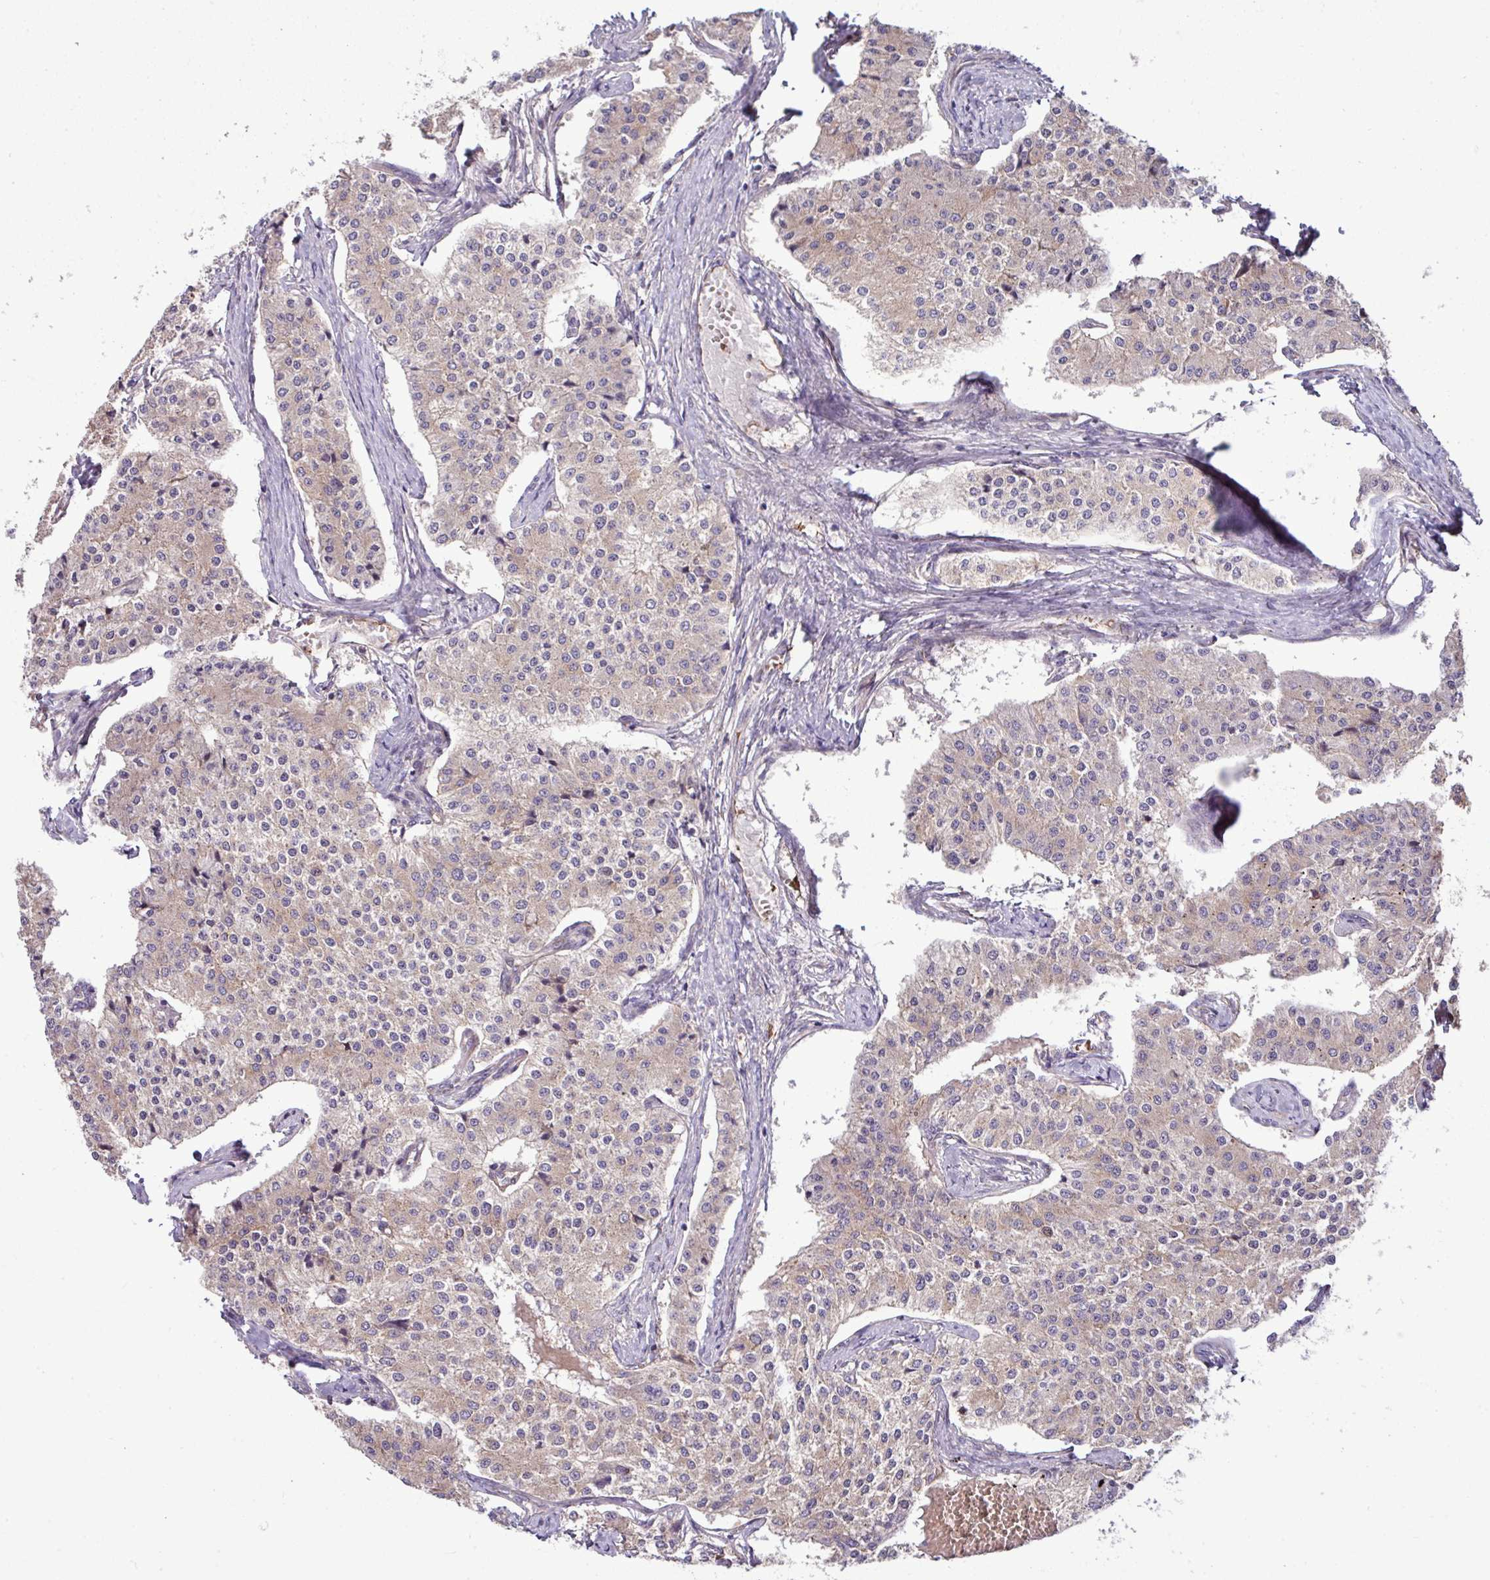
{"staining": {"intensity": "weak", "quantity": ">75%", "location": "cytoplasmic/membranous"}, "tissue": "carcinoid", "cell_type": "Tumor cells", "image_type": "cancer", "snomed": [{"axis": "morphology", "description": "Carcinoid, malignant, NOS"}, {"axis": "topography", "description": "Colon"}], "caption": "Immunohistochemistry of carcinoid (malignant) exhibits low levels of weak cytoplasmic/membranous staining in about >75% of tumor cells.", "gene": "LSM12", "patient": {"sex": "female", "age": 52}}